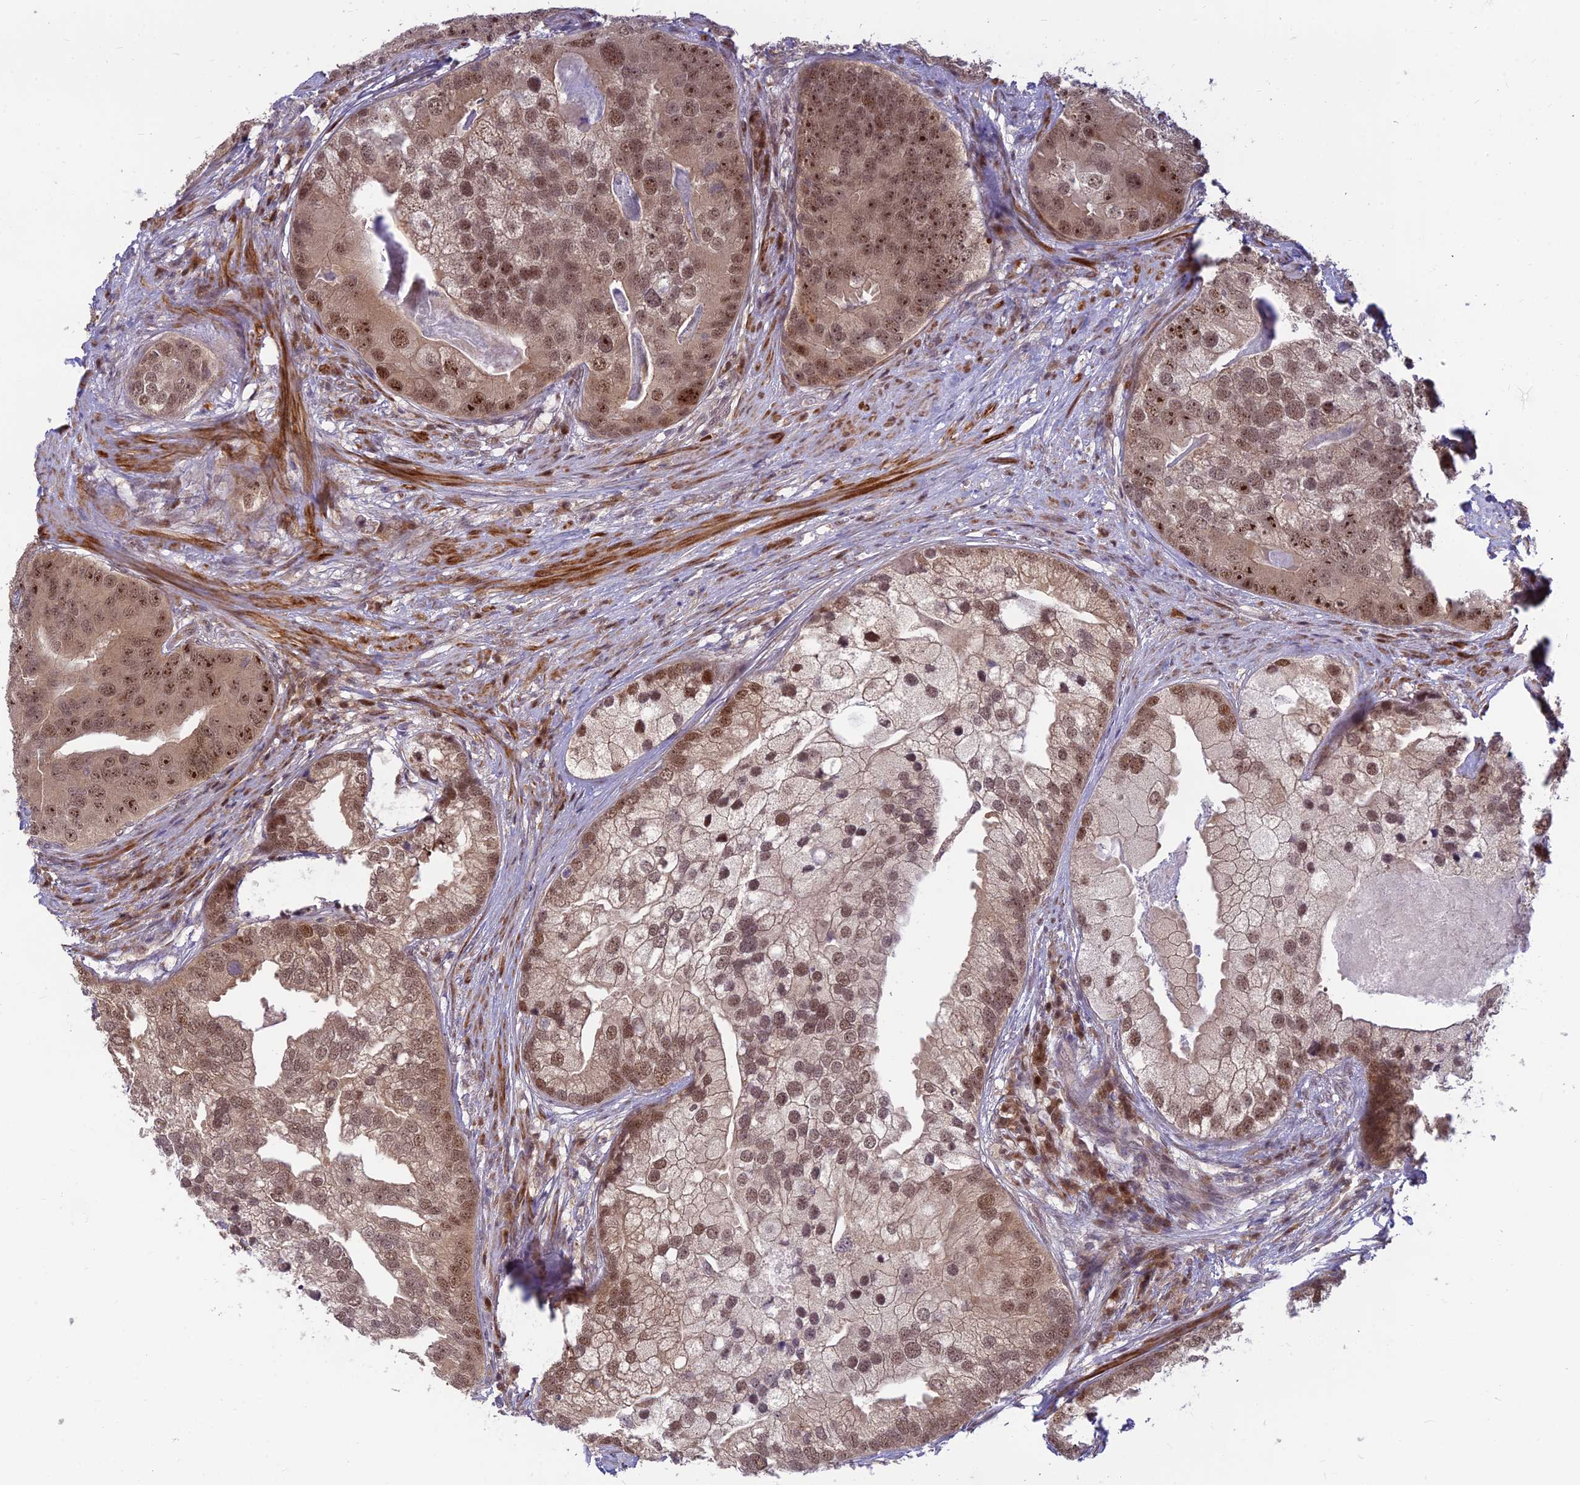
{"staining": {"intensity": "moderate", "quantity": ">75%", "location": "cytoplasmic/membranous,nuclear"}, "tissue": "prostate cancer", "cell_type": "Tumor cells", "image_type": "cancer", "snomed": [{"axis": "morphology", "description": "Adenocarcinoma, High grade"}, {"axis": "topography", "description": "Prostate"}], "caption": "Moderate cytoplasmic/membranous and nuclear protein staining is seen in approximately >75% of tumor cells in prostate cancer (high-grade adenocarcinoma).", "gene": "ASPDH", "patient": {"sex": "male", "age": 62}}